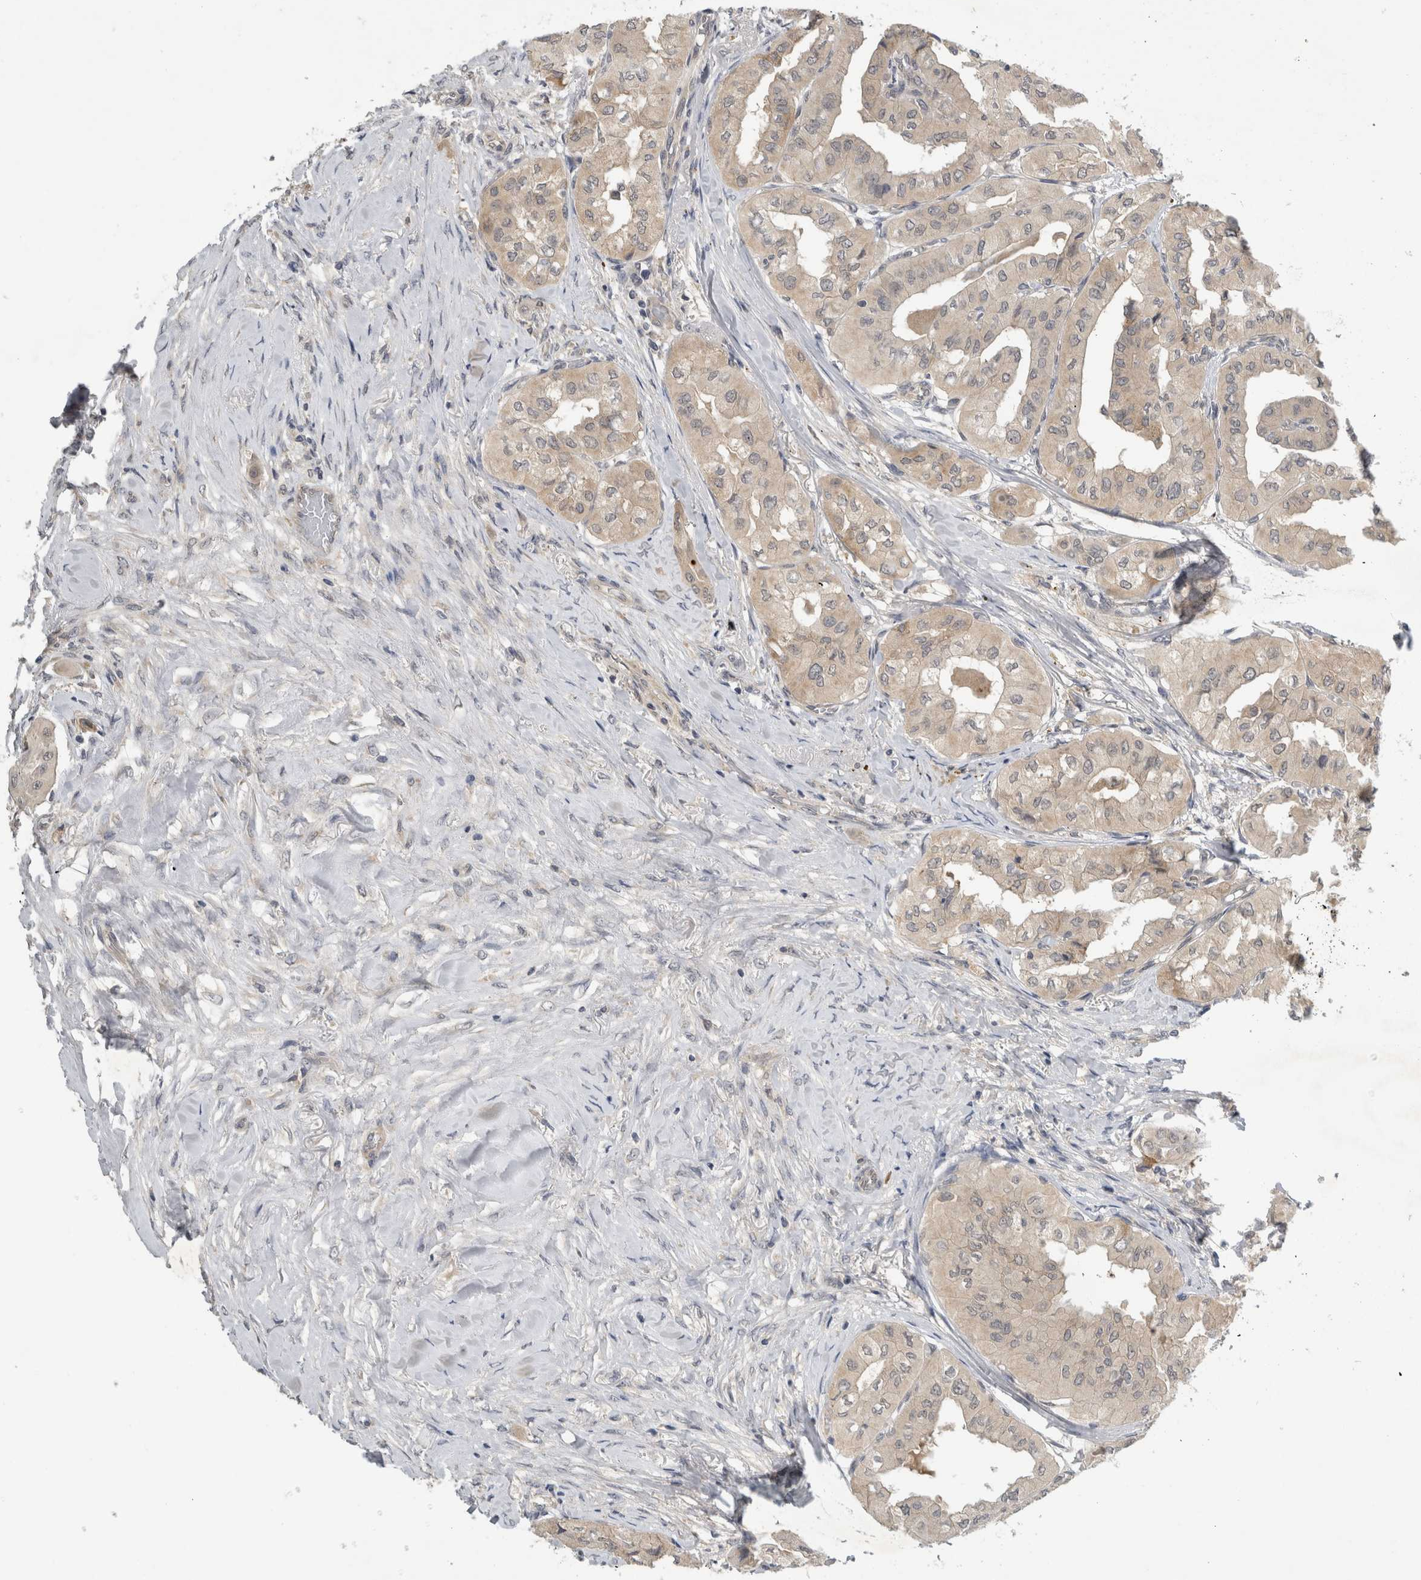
{"staining": {"intensity": "weak", "quantity": ">75%", "location": "cytoplasmic/membranous"}, "tissue": "thyroid cancer", "cell_type": "Tumor cells", "image_type": "cancer", "snomed": [{"axis": "morphology", "description": "Papillary adenocarcinoma, NOS"}, {"axis": "topography", "description": "Thyroid gland"}], "caption": "High-power microscopy captured an immunohistochemistry (IHC) photomicrograph of thyroid cancer, revealing weak cytoplasmic/membranous expression in approximately >75% of tumor cells. (DAB (3,3'-diaminobenzidine) IHC, brown staining for protein, blue staining for nuclei).", "gene": "AASDHPPT", "patient": {"sex": "female", "age": 59}}